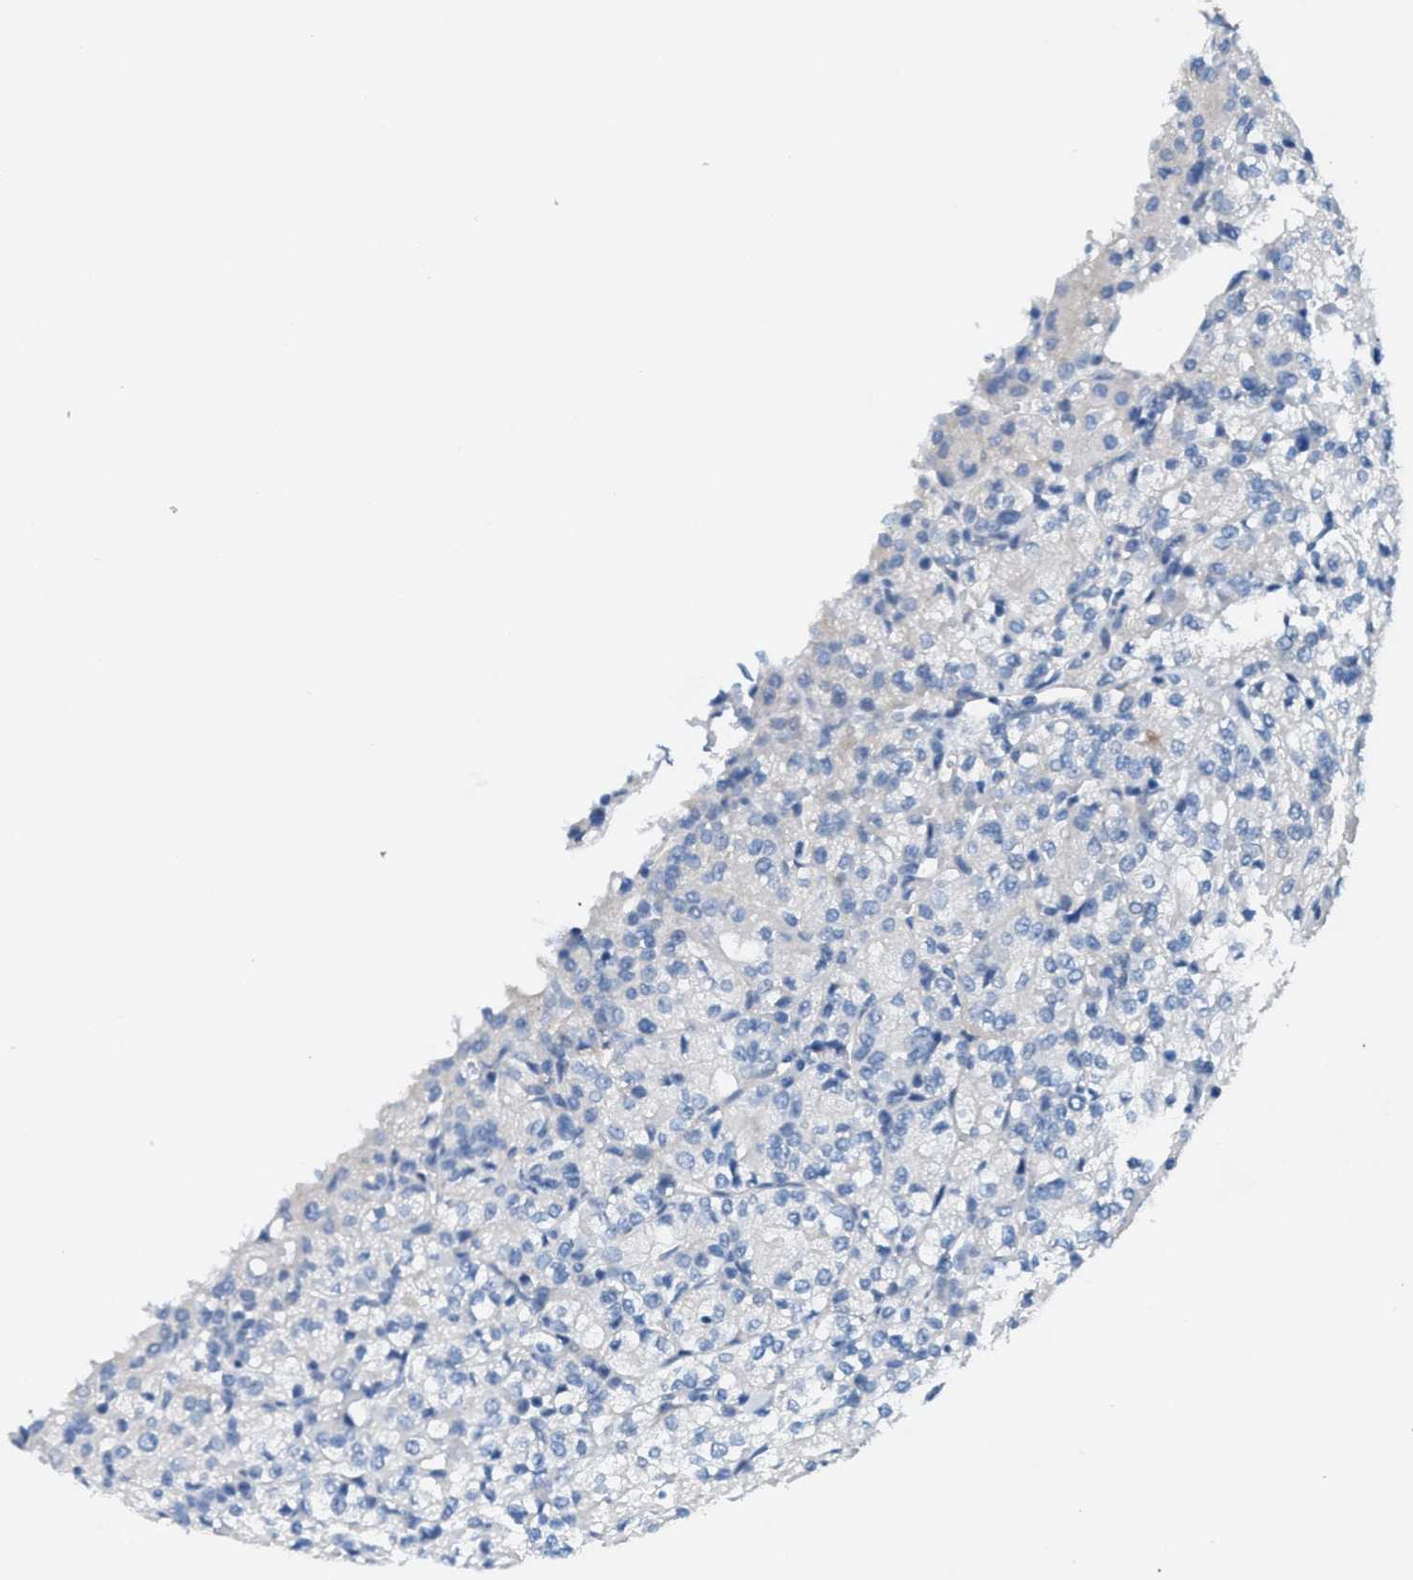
{"staining": {"intensity": "negative", "quantity": "none", "location": "none"}, "tissue": "renal cancer", "cell_type": "Tumor cells", "image_type": "cancer", "snomed": [{"axis": "morphology", "description": "Adenocarcinoma, NOS"}, {"axis": "topography", "description": "Kidney"}], "caption": "Immunohistochemical staining of human adenocarcinoma (renal) reveals no significant expression in tumor cells.", "gene": "MPP3", "patient": {"sex": "male", "age": 77}}